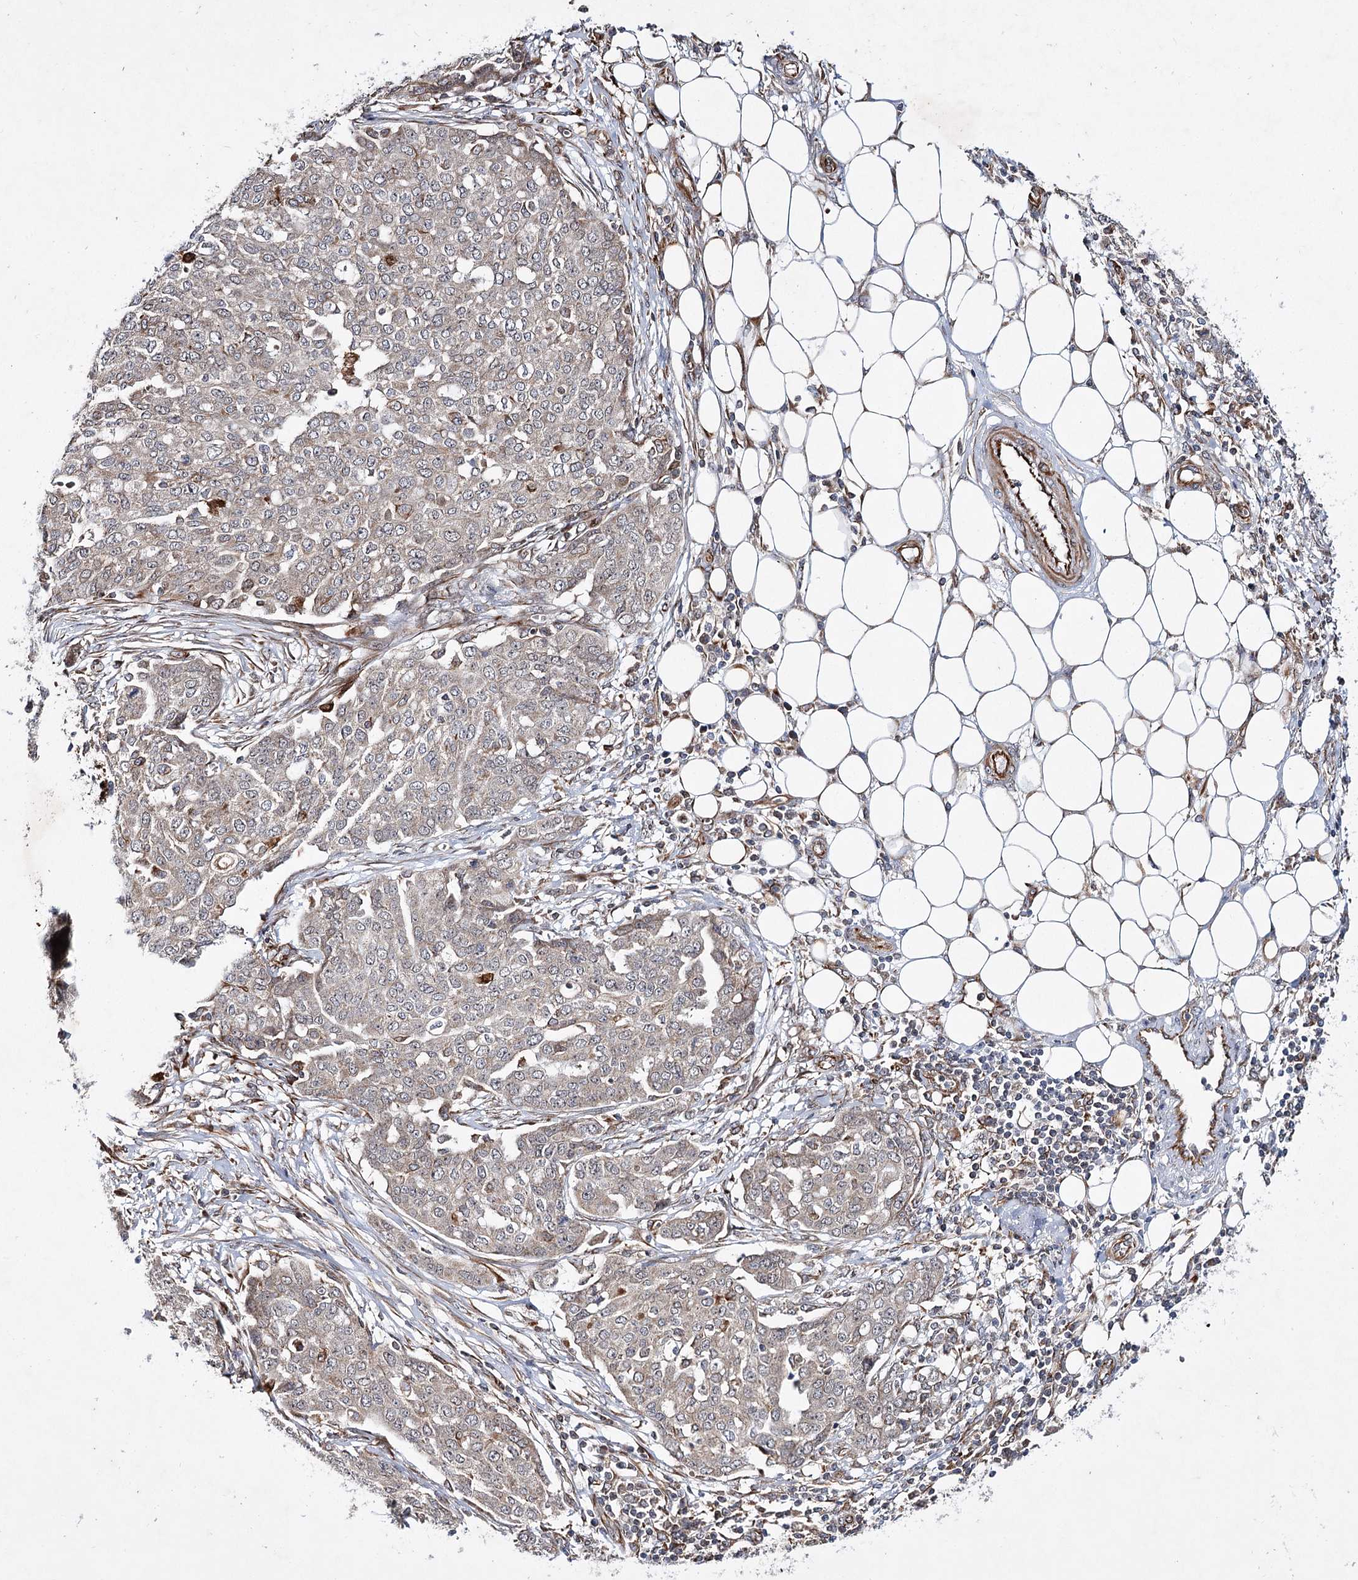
{"staining": {"intensity": "weak", "quantity": "<25%", "location": "cytoplasmic/membranous"}, "tissue": "ovarian cancer", "cell_type": "Tumor cells", "image_type": "cancer", "snomed": [{"axis": "morphology", "description": "Cystadenocarcinoma, serous, NOS"}, {"axis": "topography", "description": "Soft tissue"}, {"axis": "topography", "description": "Ovary"}], "caption": "This is an immunohistochemistry image of ovarian serous cystadenocarcinoma. There is no expression in tumor cells.", "gene": "DPEP2", "patient": {"sex": "female", "age": 57}}